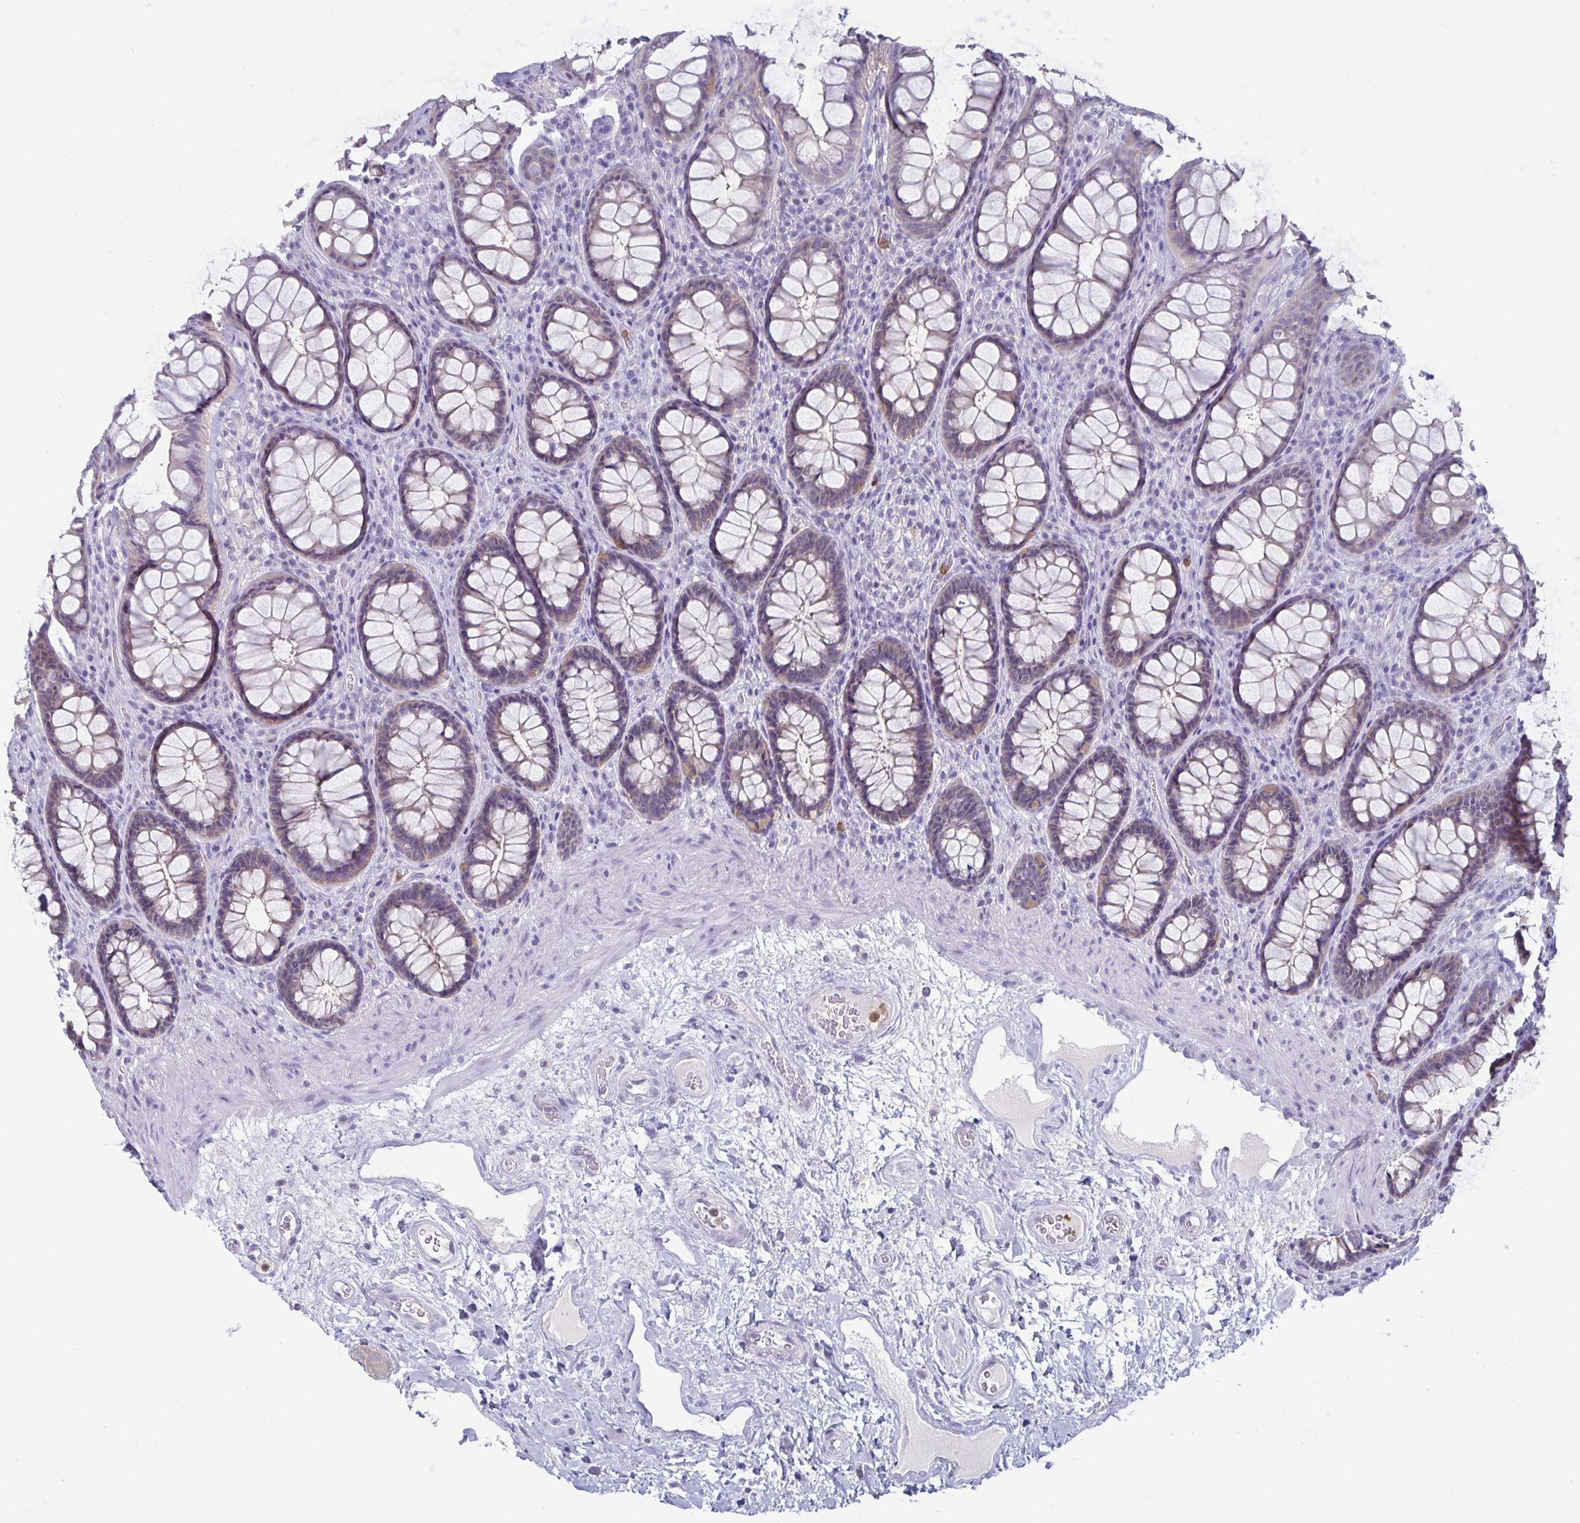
{"staining": {"intensity": "weak", "quantity": "<25%", "location": "cytoplasmic/membranous"}, "tissue": "rectum", "cell_type": "Glandular cells", "image_type": "normal", "snomed": [{"axis": "morphology", "description": "Normal tissue, NOS"}, {"axis": "topography", "description": "Rectum"}], "caption": "Glandular cells show no significant protein positivity in benign rectum.", "gene": "PLCB3", "patient": {"sex": "male", "age": 72}}